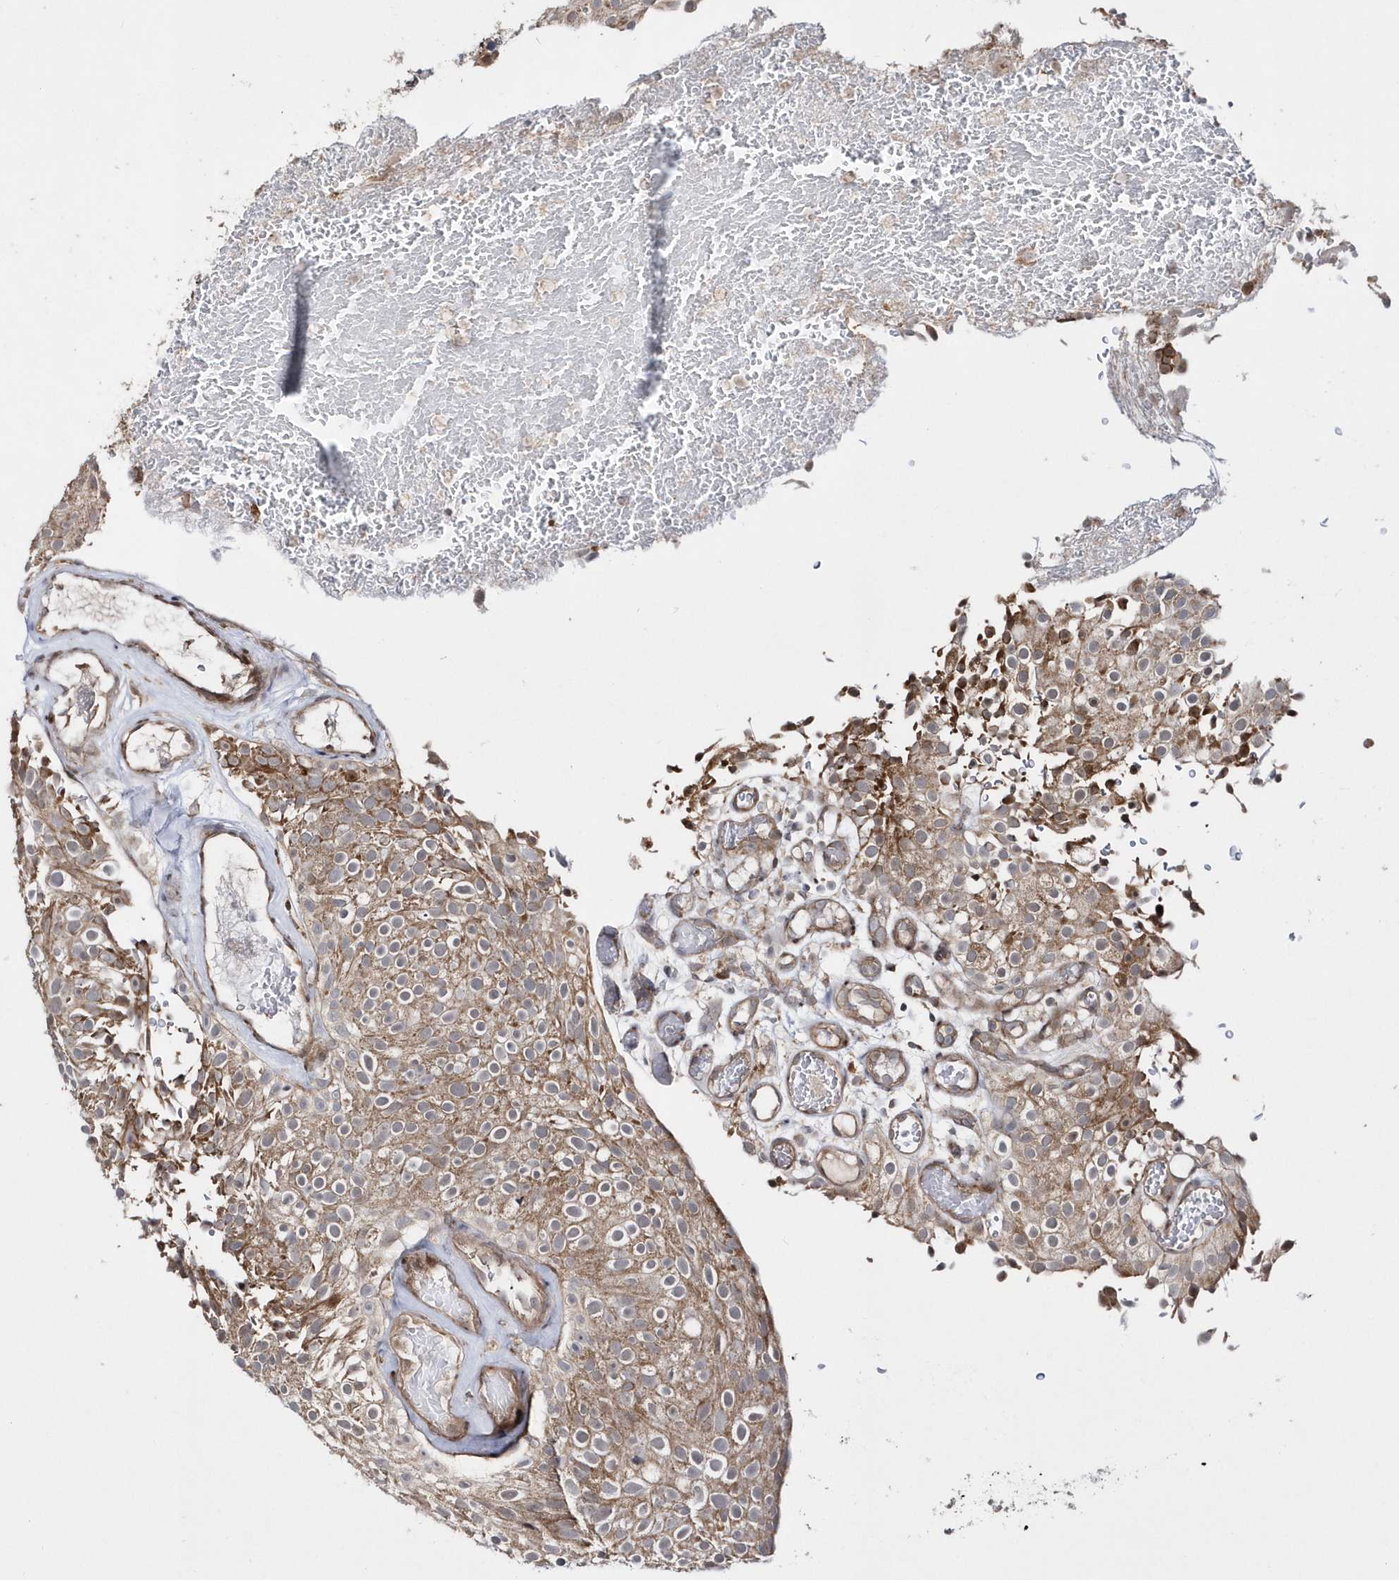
{"staining": {"intensity": "moderate", "quantity": ">75%", "location": "cytoplasmic/membranous"}, "tissue": "urothelial cancer", "cell_type": "Tumor cells", "image_type": "cancer", "snomed": [{"axis": "morphology", "description": "Urothelial carcinoma, Low grade"}, {"axis": "topography", "description": "Urinary bladder"}], "caption": "This image exhibits immunohistochemistry (IHC) staining of human urothelial cancer, with medium moderate cytoplasmic/membranous staining in approximately >75% of tumor cells.", "gene": "DALRD3", "patient": {"sex": "male", "age": 78}}